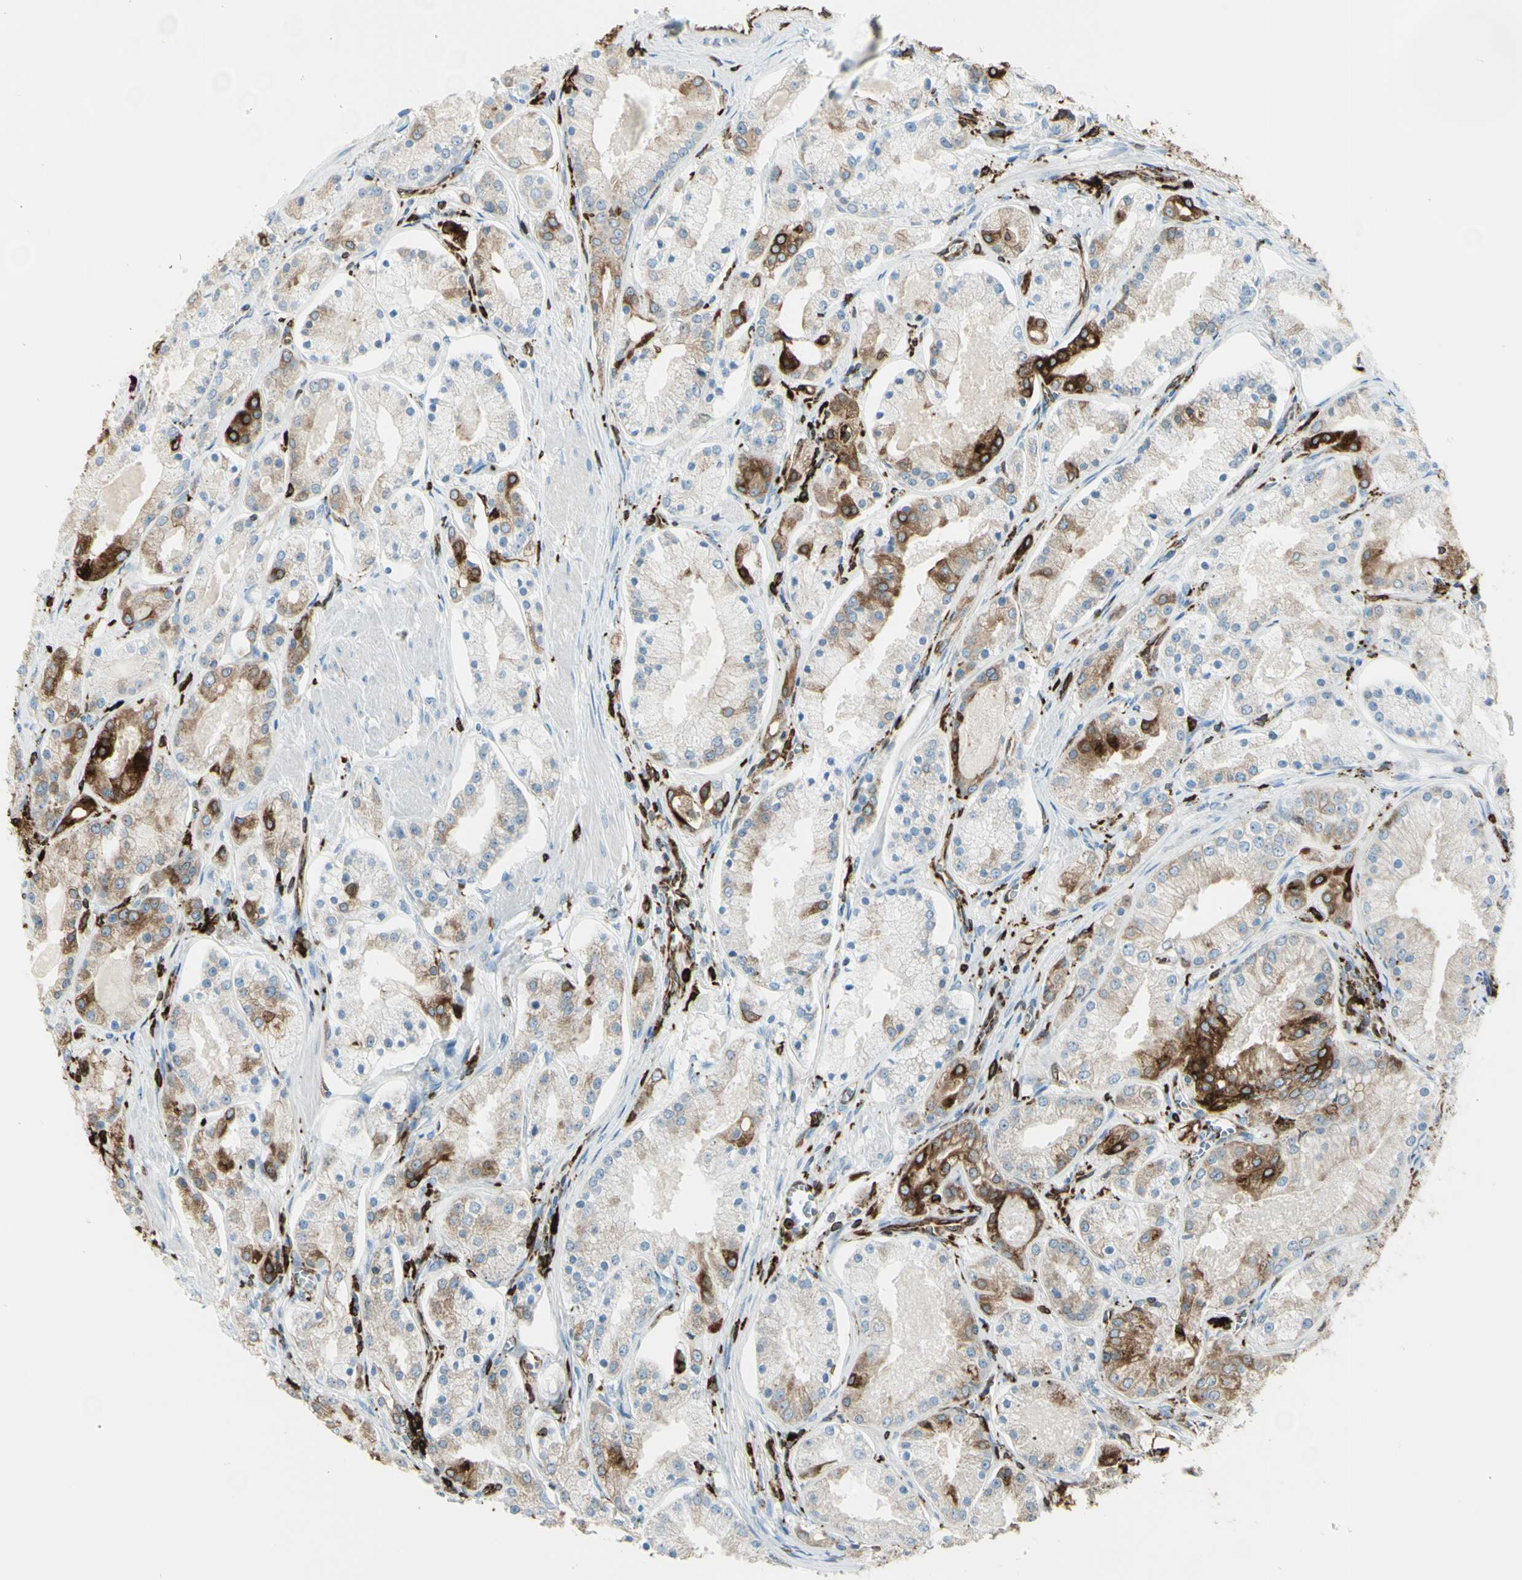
{"staining": {"intensity": "weak", "quantity": "25%-75%", "location": "cytoplasmic/membranous"}, "tissue": "prostate cancer", "cell_type": "Tumor cells", "image_type": "cancer", "snomed": [{"axis": "morphology", "description": "Adenocarcinoma, High grade"}, {"axis": "topography", "description": "Prostate"}], "caption": "Brown immunohistochemical staining in human prostate cancer exhibits weak cytoplasmic/membranous positivity in approximately 25%-75% of tumor cells.", "gene": "CD74", "patient": {"sex": "male", "age": 66}}